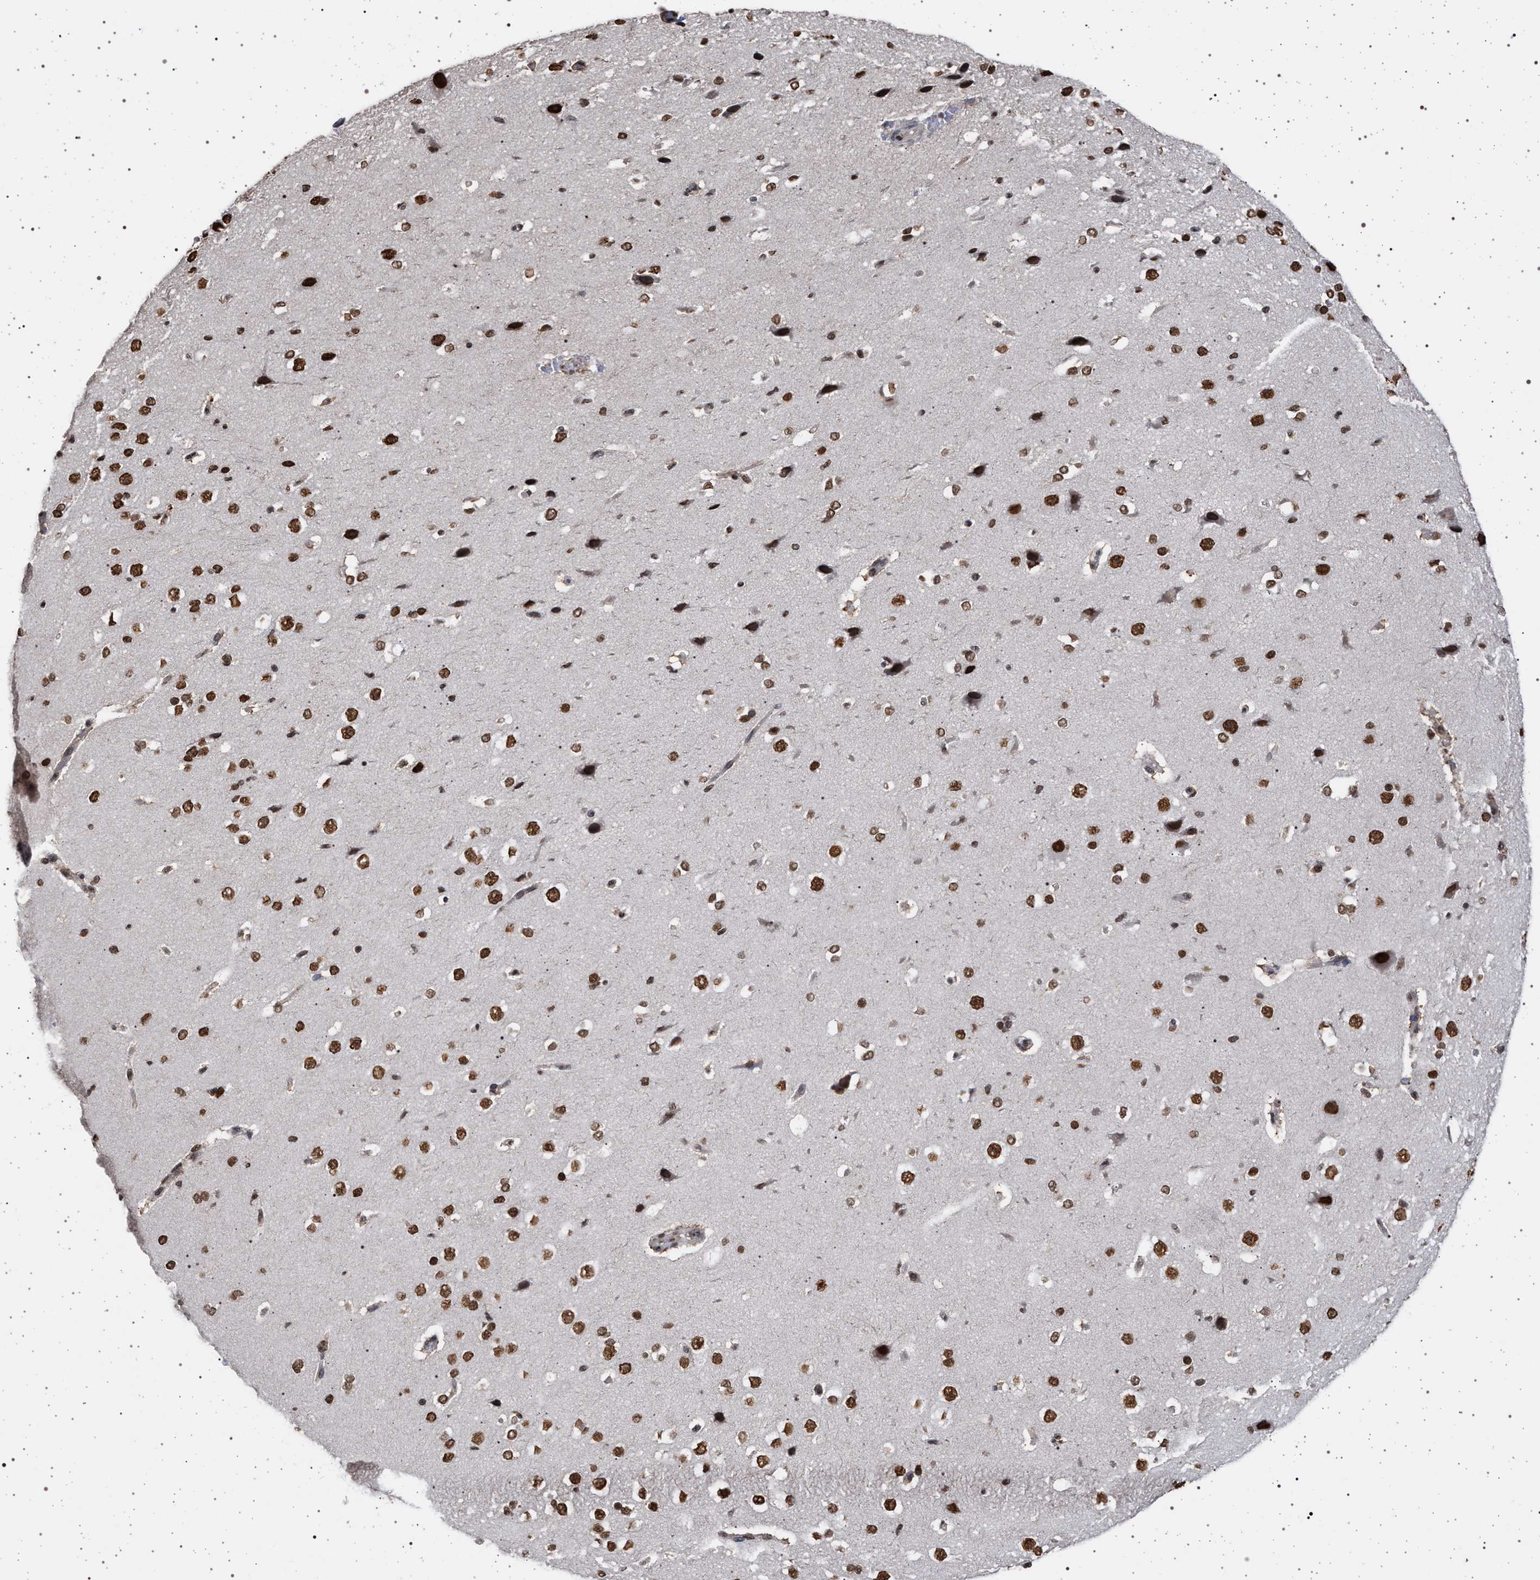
{"staining": {"intensity": "weak", "quantity": "25%-75%", "location": "nuclear"}, "tissue": "cerebral cortex", "cell_type": "Endothelial cells", "image_type": "normal", "snomed": [{"axis": "morphology", "description": "Normal tissue, NOS"}, {"axis": "morphology", "description": "Developmental malformation"}, {"axis": "topography", "description": "Cerebral cortex"}], "caption": "Human cerebral cortex stained with a protein marker shows weak staining in endothelial cells.", "gene": "PHF12", "patient": {"sex": "female", "age": 30}}